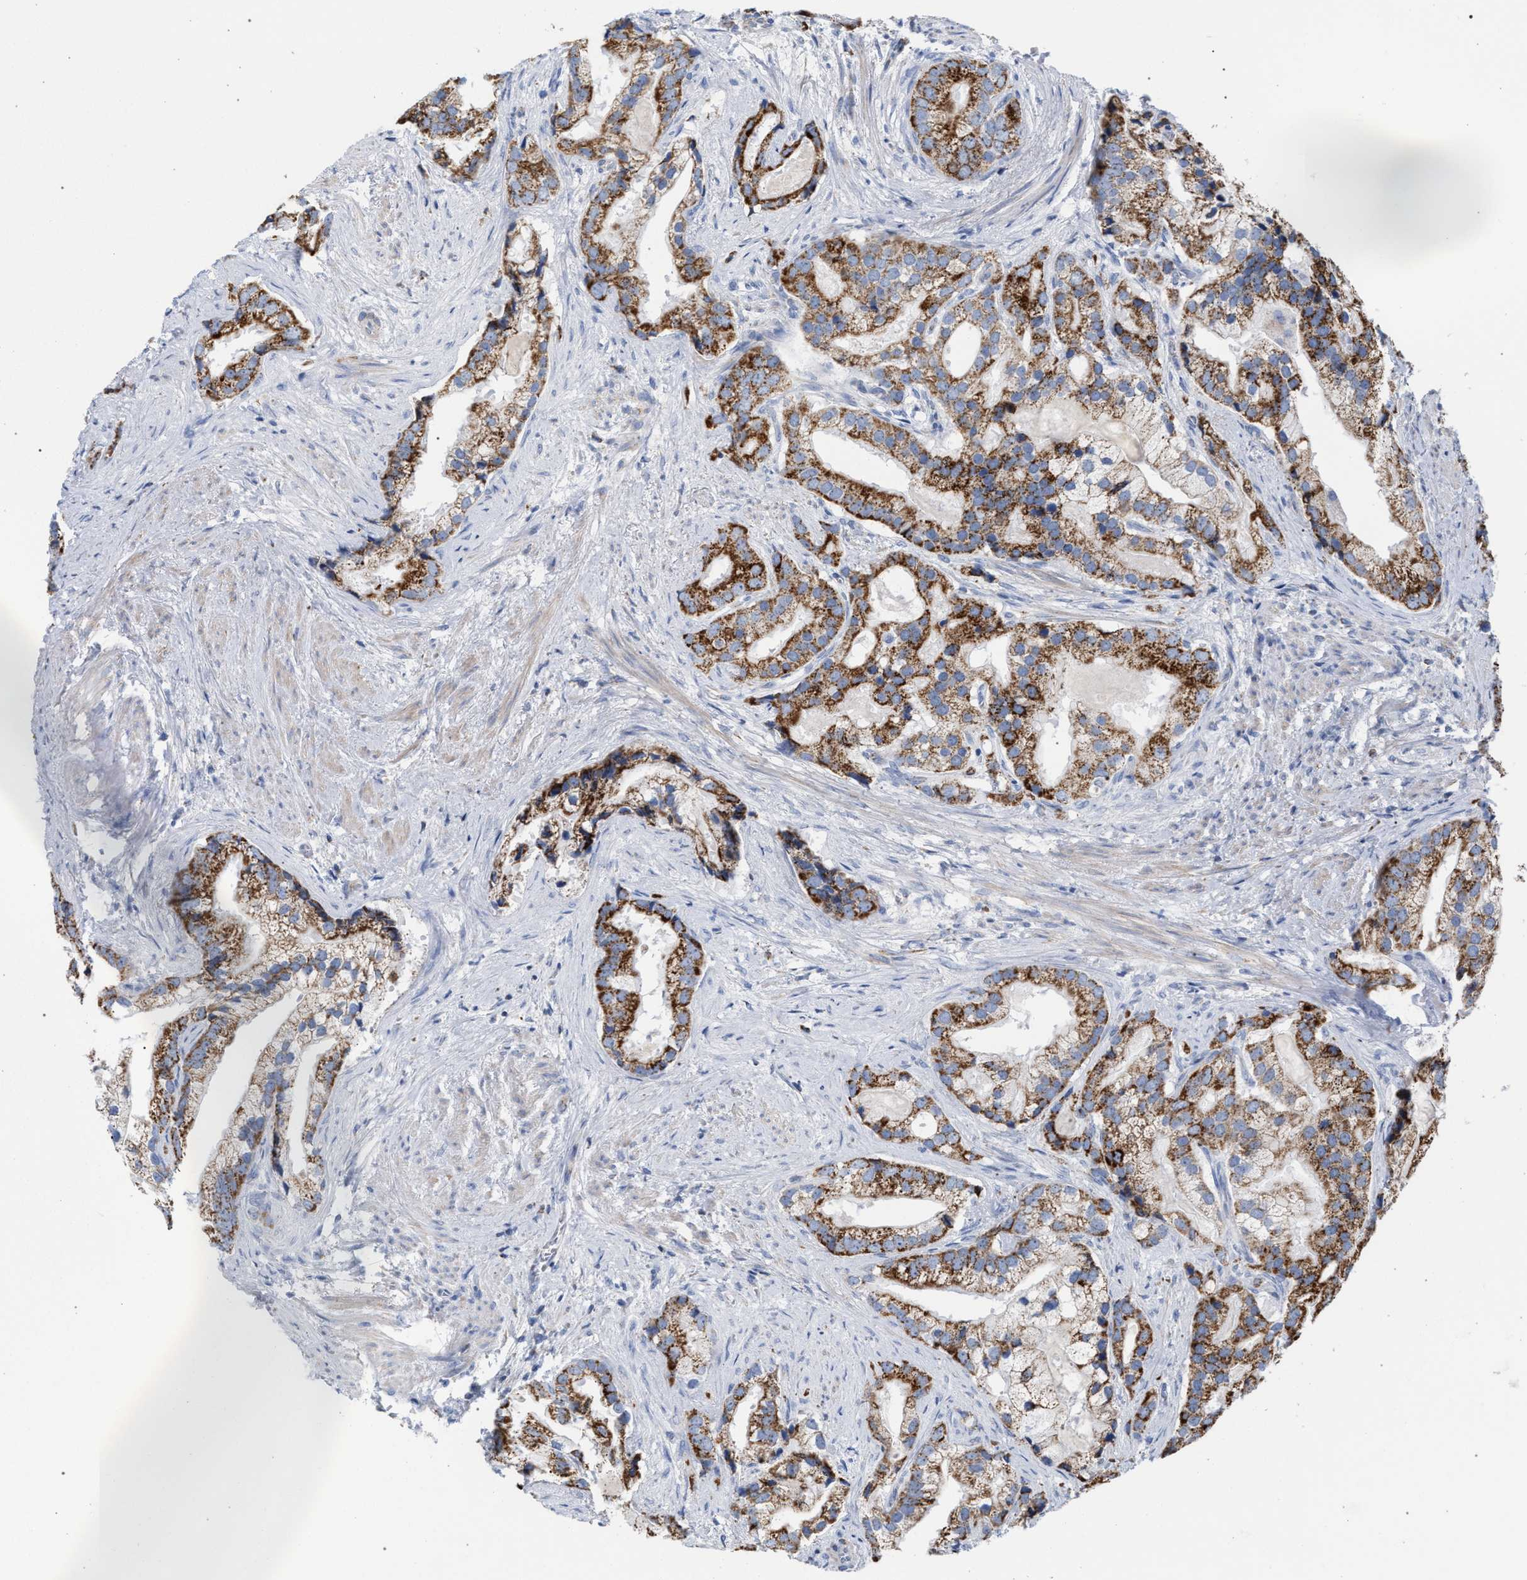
{"staining": {"intensity": "strong", "quantity": ">75%", "location": "cytoplasmic/membranous"}, "tissue": "prostate cancer", "cell_type": "Tumor cells", "image_type": "cancer", "snomed": [{"axis": "morphology", "description": "Adenocarcinoma, Low grade"}, {"axis": "topography", "description": "Prostate"}], "caption": "Tumor cells display high levels of strong cytoplasmic/membranous staining in about >75% of cells in low-grade adenocarcinoma (prostate). (DAB (3,3'-diaminobenzidine) IHC, brown staining for protein, blue staining for nuclei).", "gene": "ECI2", "patient": {"sex": "male", "age": 71}}